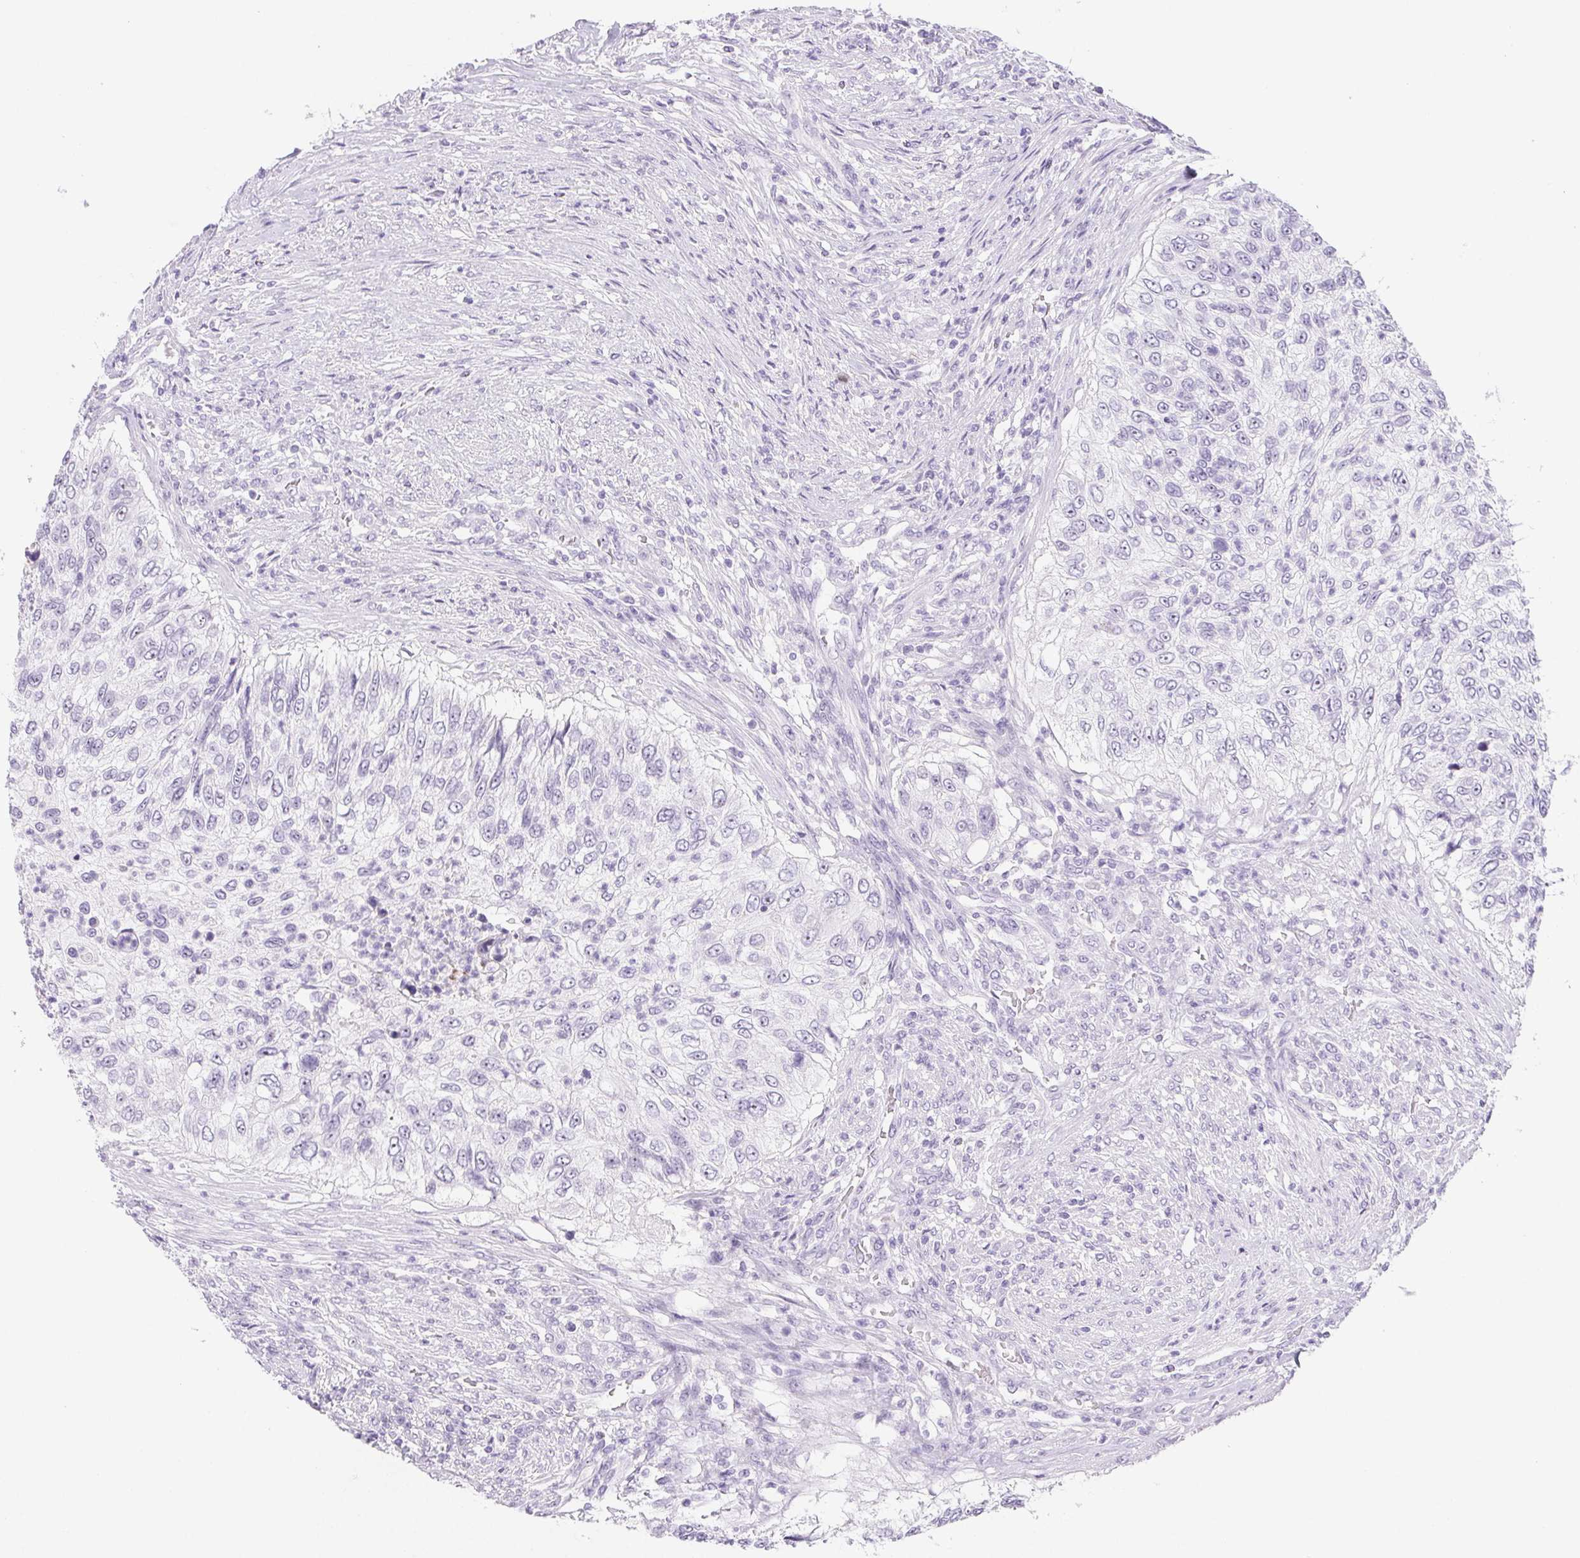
{"staining": {"intensity": "negative", "quantity": "none", "location": "none"}, "tissue": "urothelial cancer", "cell_type": "Tumor cells", "image_type": "cancer", "snomed": [{"axis": "morphology", "description": "Urothelial carcinoma, High grade"}, {"axis": "topography", "description": "Urinary bladder"}], "caption": "Urothelial cancer was stained to show a protein in brown. There is no significant expression in tumor cells. Nuclei are stained in blue.", "gene": "ST8SIA3", "patient": {"sex": "female", "age": 60}}